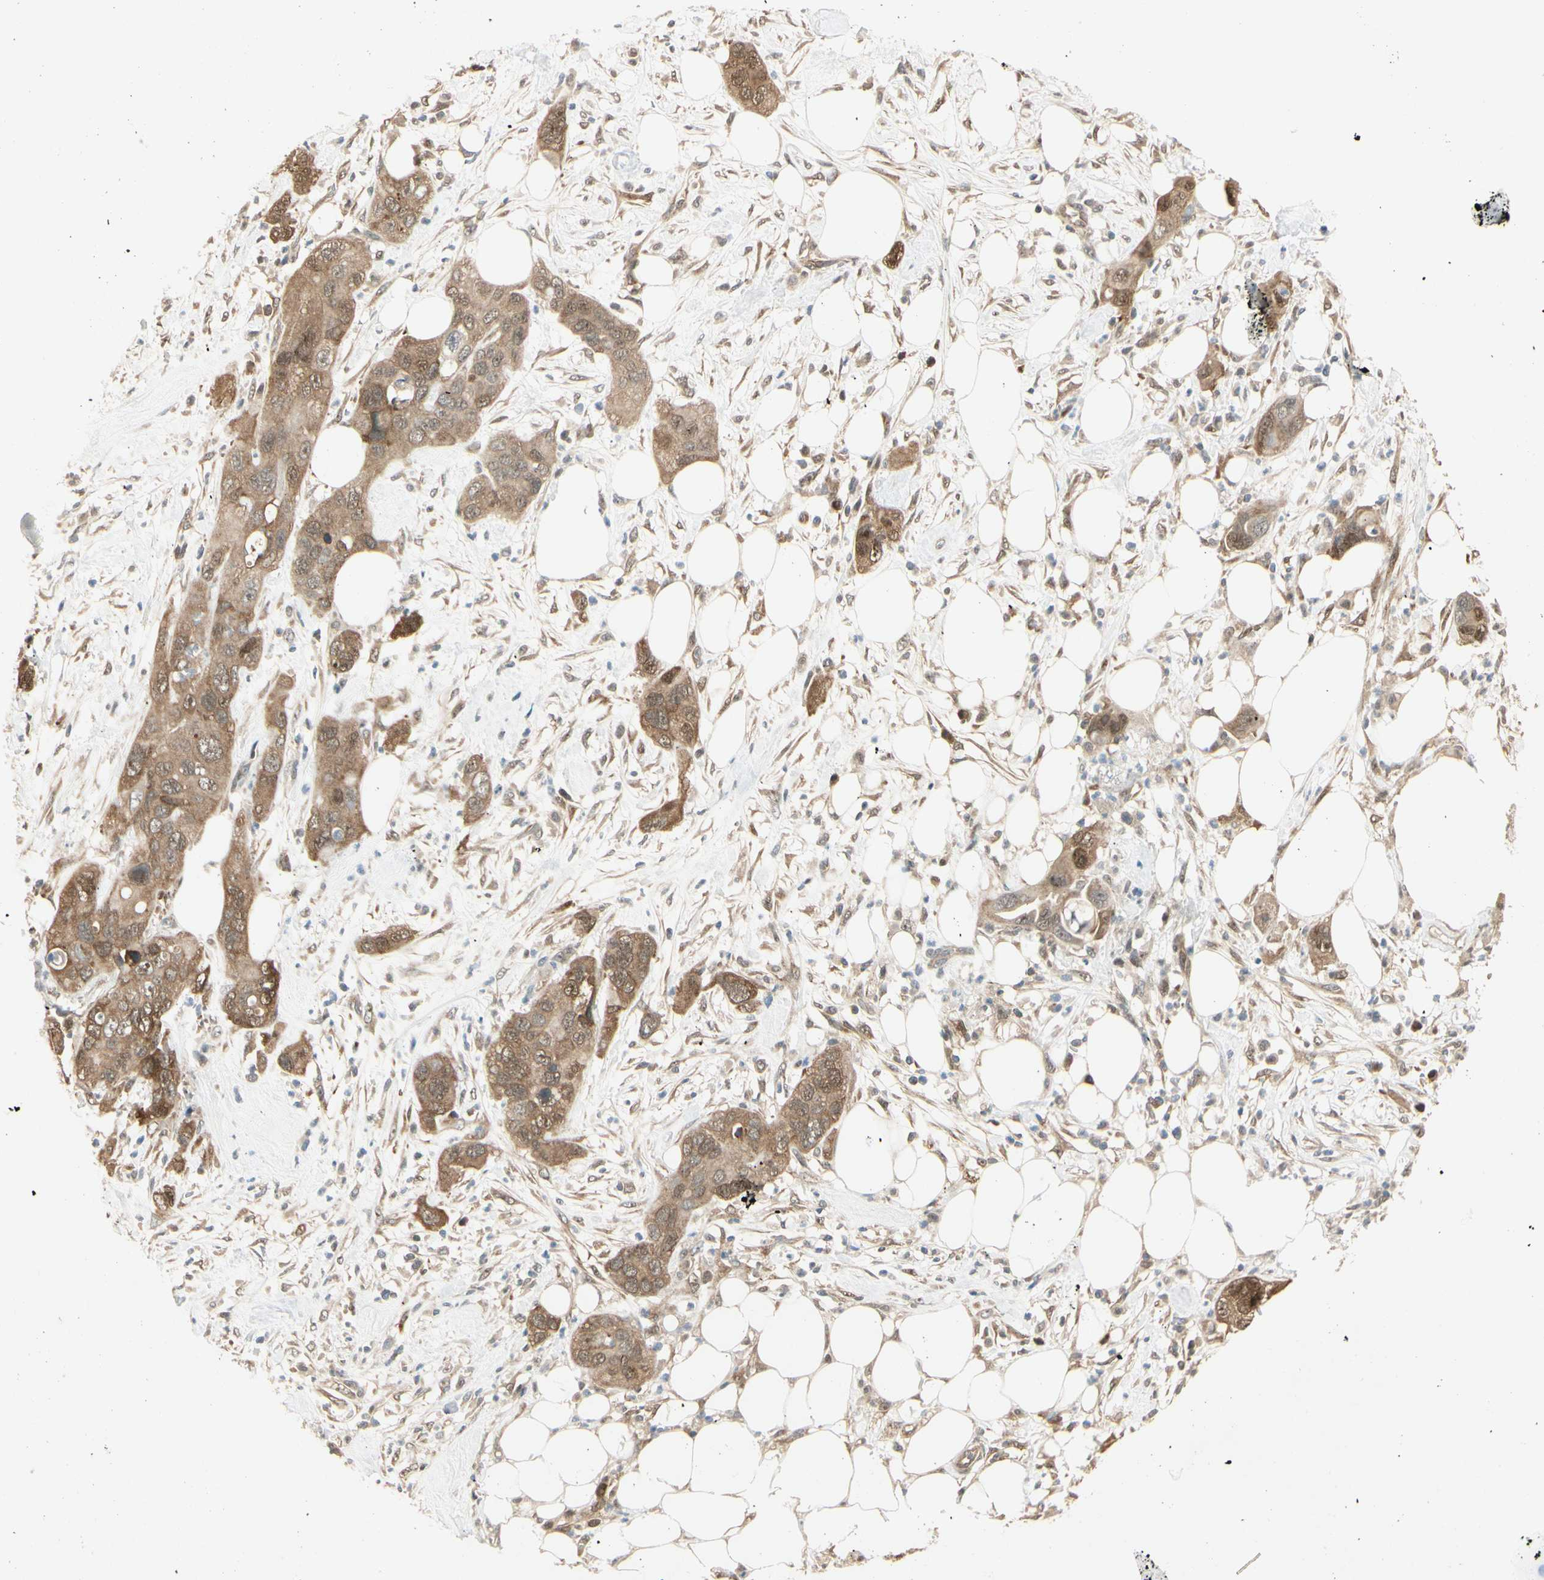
{"staining": {"intensity": "weak", "quantity": ">75%", "location": "cytoplasmic/membranous"}, "tissue": "pancreatic cancer", "cell_type": "Tumor cells", "image_type": "cancer", "snomed": [{"axis": "morphology", "description": "Adenocarcinoma, NOS"}, {"axis": "topography", "description": "Pancreas"}], "caption": "Immunohistochemical staining of human pancreatic cancer (adenocarcinoma) exhibits low levels of weak cytoplasmic/membranous protein positivity in approximately >75% of tumor cells.", "gene": "IPO5", "patient": {"sex": "female", "age": 71}}